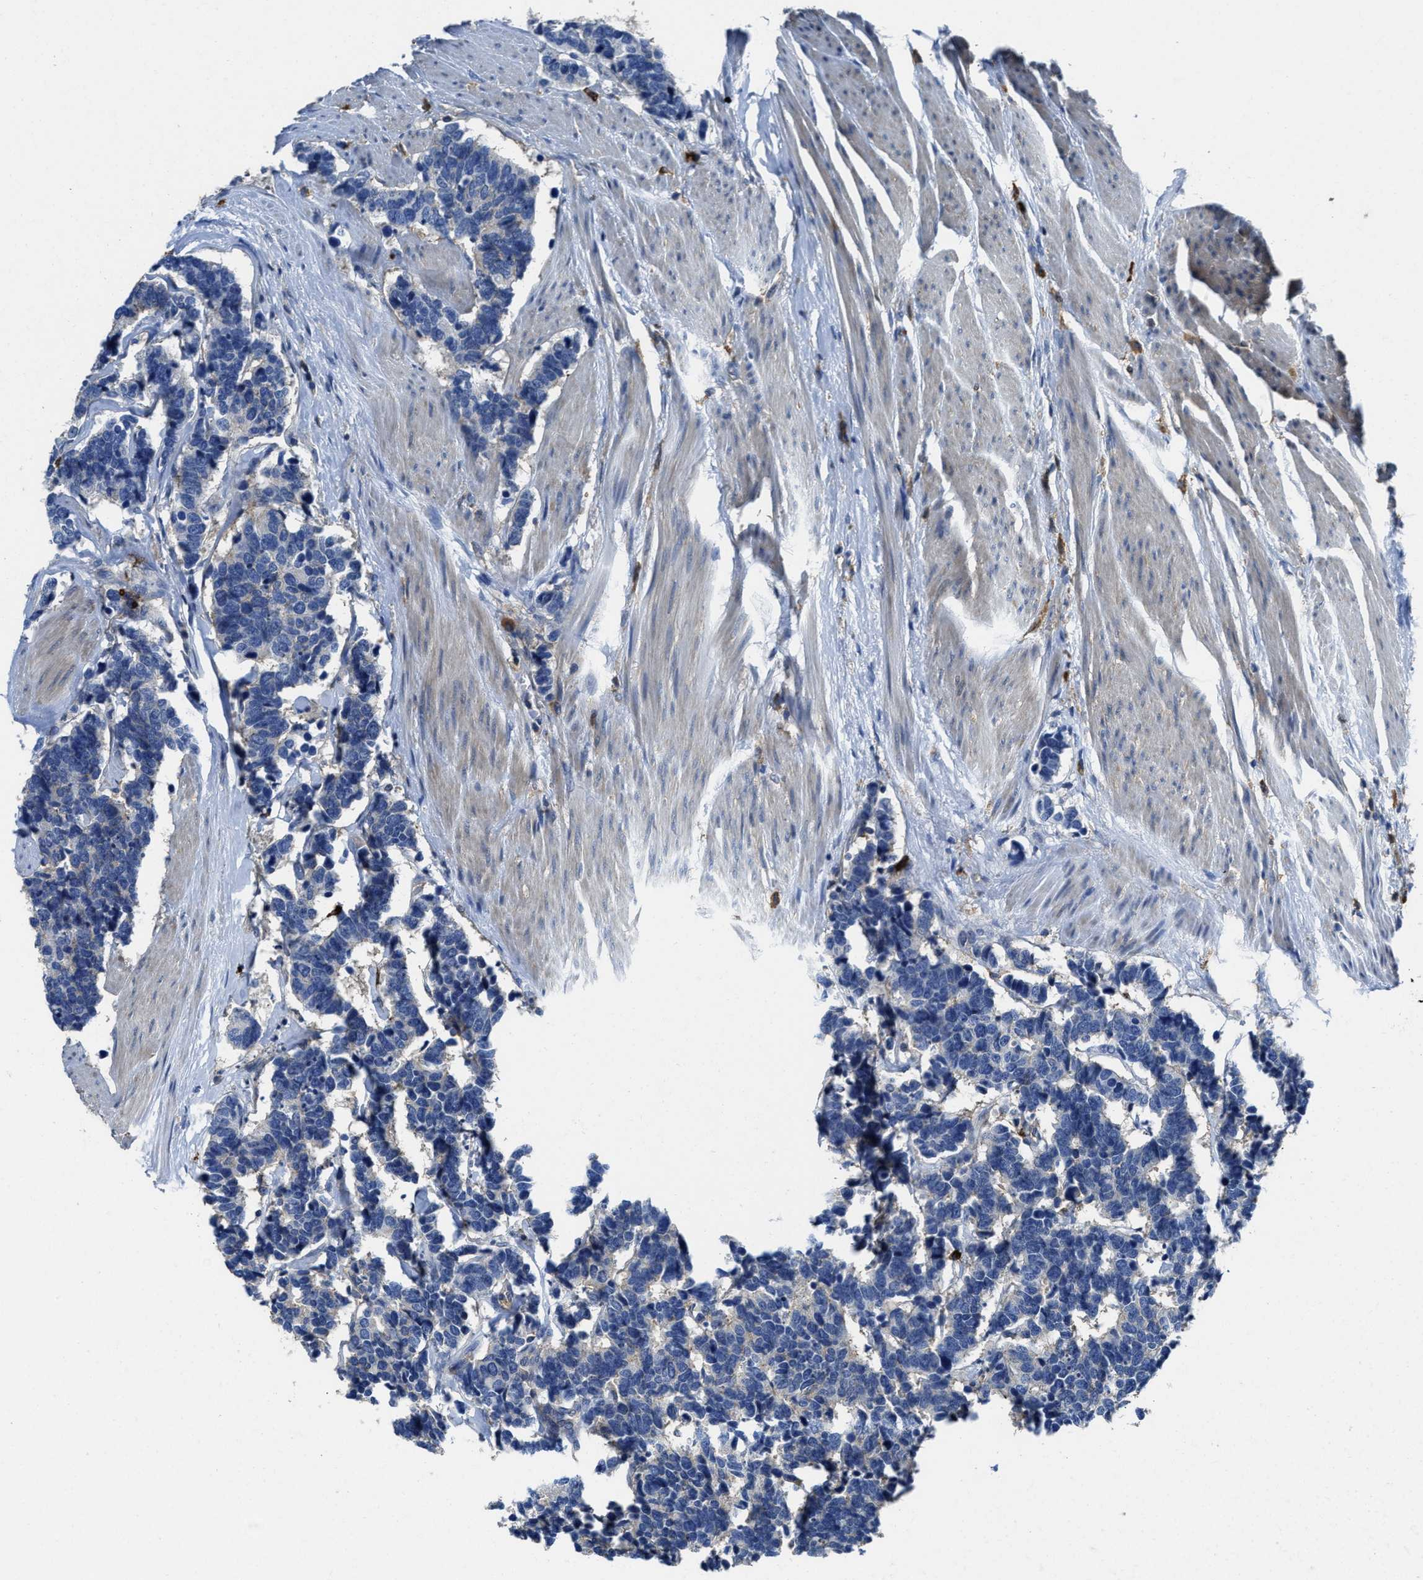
{"staining": {"intensity": "weak", "quantity": "<25%", "location": "cytoplasmic/membranous"}, "tissue": "carcinoid", "cell_type": "Tumor cells", "image_type": "cancer", "snomed": [{"axis": "morphology", "description": "Carcinoma, NOS"}, {"axis": "morphology", "description": "Carcinoid, malignant, NOS"}, {"axis": "topography", "description": "Urinary bladder"}], "caption": "Immunohistochemistry photomicrograph of carcinoid (malignant) stained for a protein (brown), which shows no positivity in tumor cells. Brightfield microscopy of immunohistochemistry (IHC) stained with DAB (3,3'-diaminobenzidine) (brown) and hematoxylin (blue), captured at high magnification.", "gene": "TRAF6", "patient": {"sex": "male", "age": 57}}